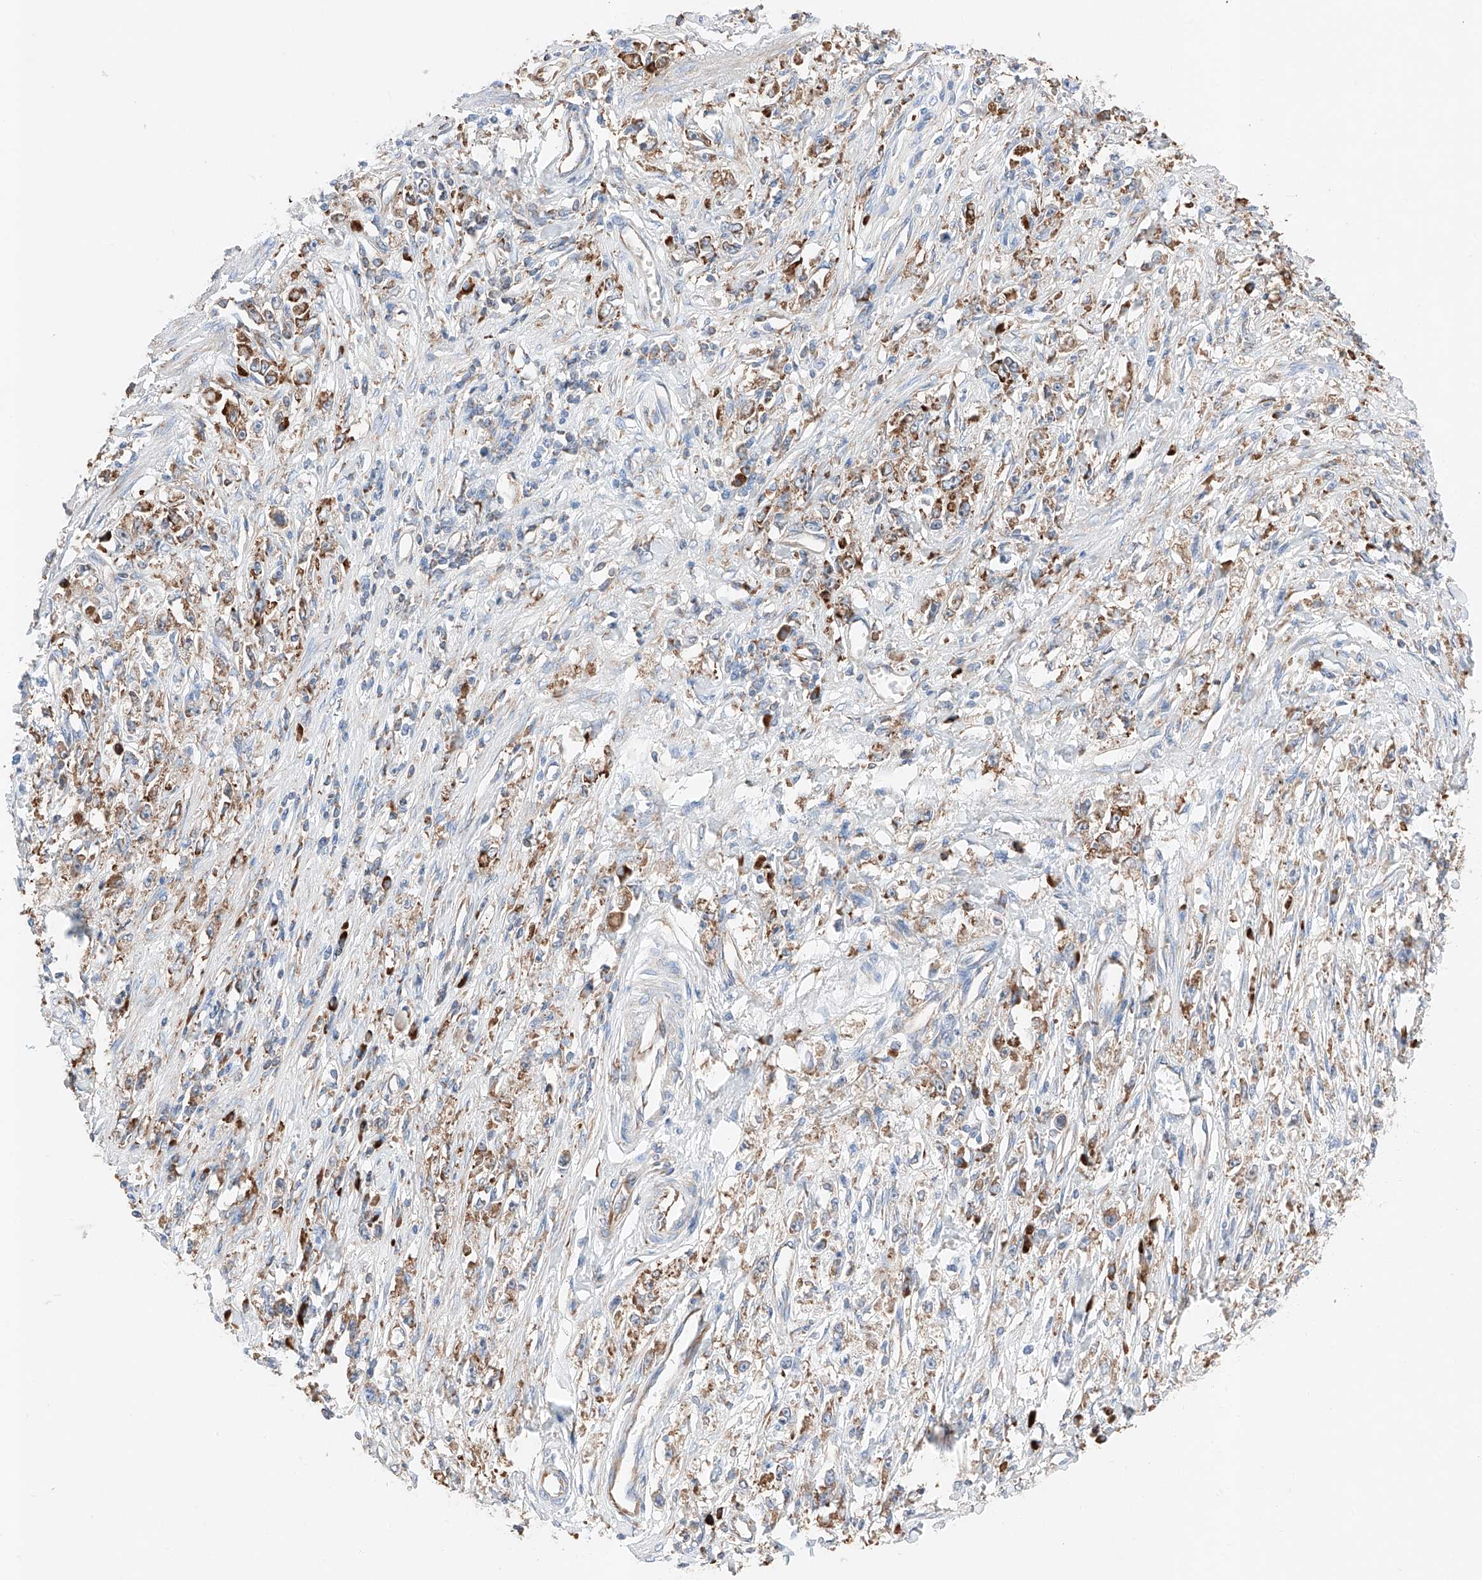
{"staining": {"intensity": "moderate", "quantity": ">75%", "location": "cytoplasmic/membranous"}, "tissue": "stomach cancer", "cell_type": "Tumor cells", "image_type": "cancer", "snomed": [{"axis": "morphology", "description": "Adenocarcinoma, NOS"}, {"axis": "topography", "description": "Stomach"}], "caption": "Stomach cancer stained with DAB IHC demonstrates medium levels of moderate cytoplasmic/membranous staining in about >75% of tumor cells. The protein of interest is stained brown, and the nuclei are stained in blue (DAB (3,3'-diaminobenzidine) IHC with brightfield microscopy, high magnification).", "gene": "CRELD1", "patient": {"sex": "female", "age": 59}}